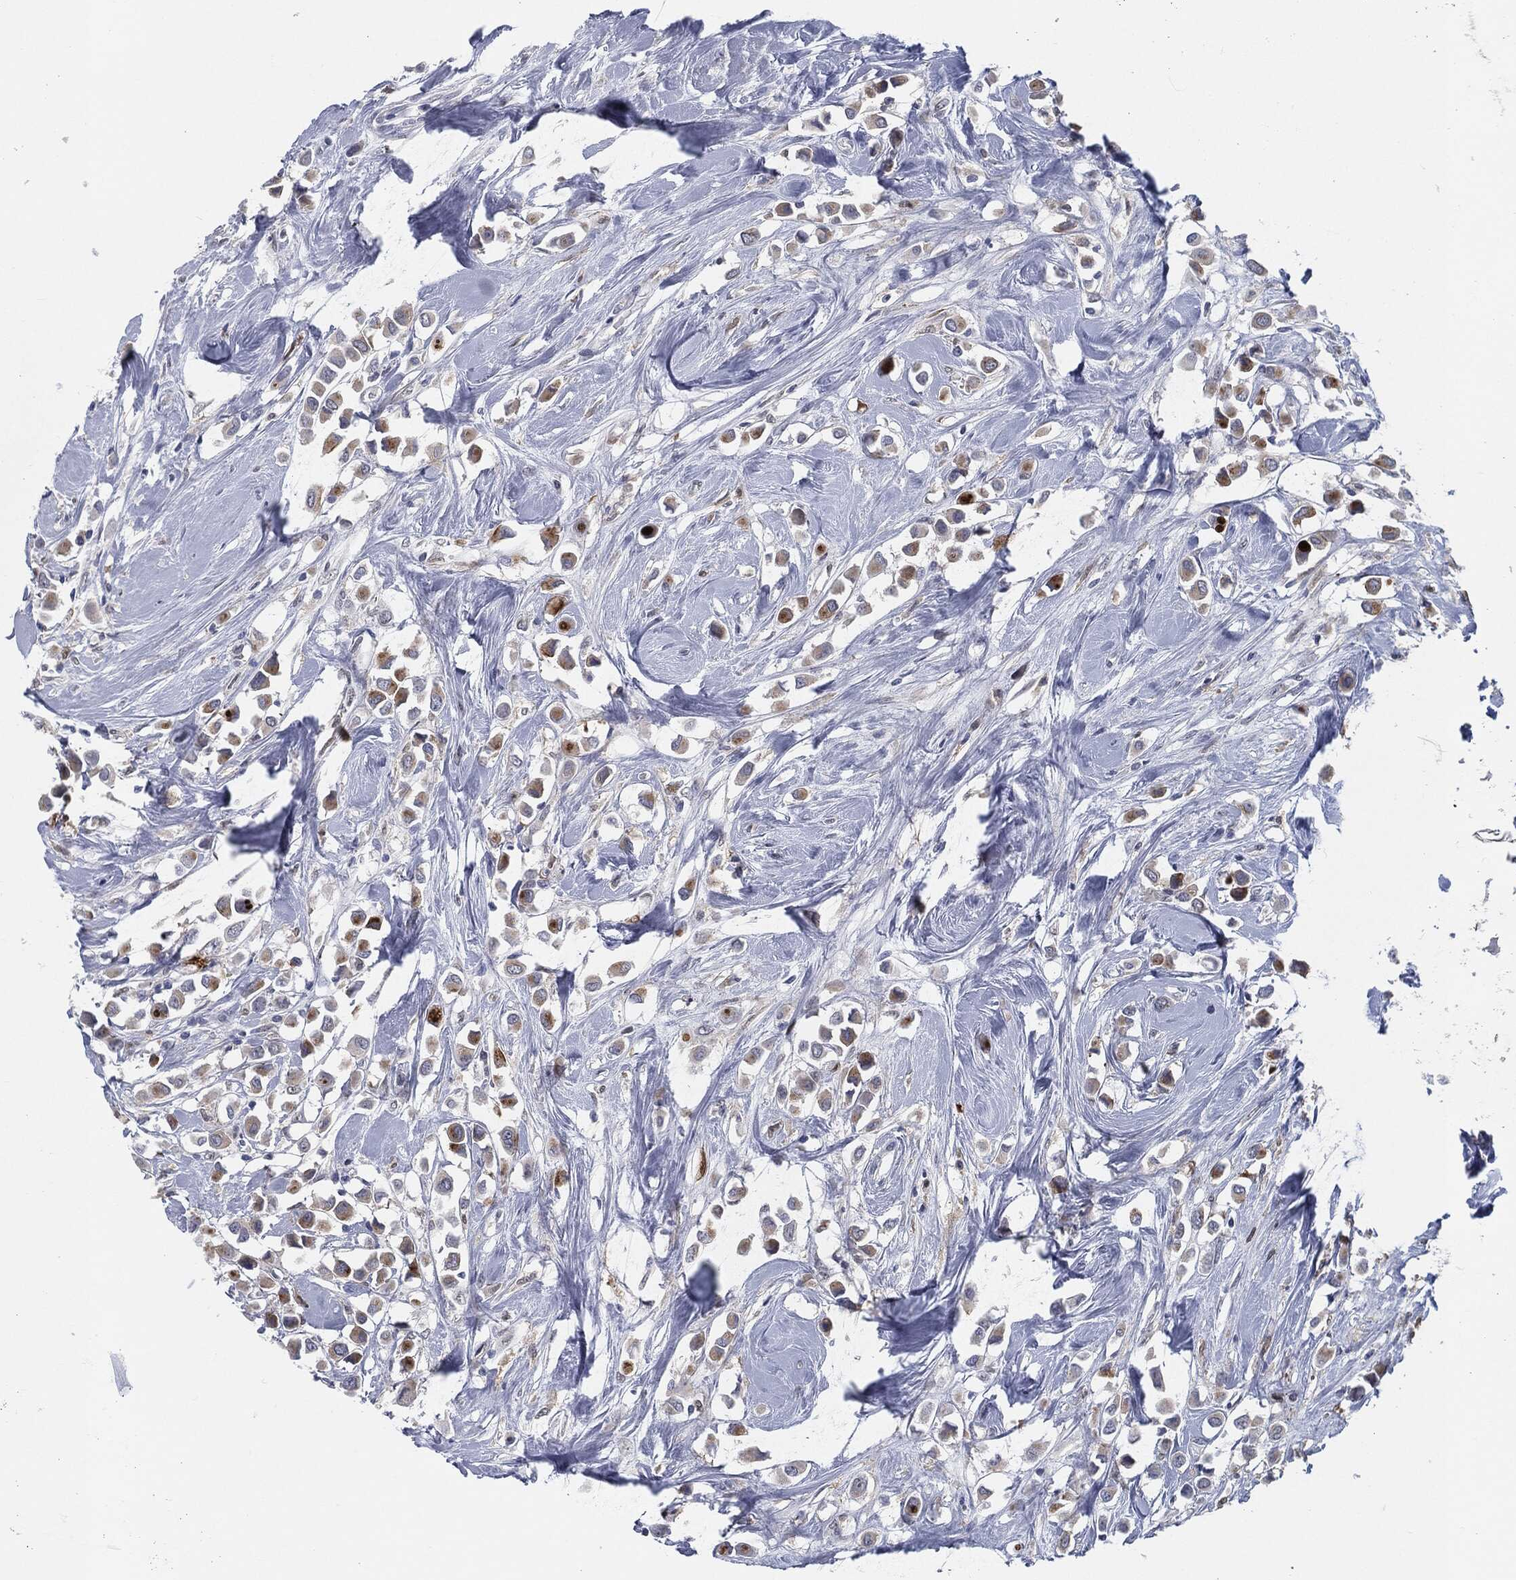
{"staining": {"intensity": "moderate", "quantity": "25%-75%", "location": "cytoplasmic/membranous"}, "tissue": "breast cancer", "cell_type": "Tumor cells", "image_type": "cancer", "snomed": [{"axis": "morphology", "description": "Duct carcinoma"}, {"axis": "topography", "description": "Breast"}], "caption": "Immunohistochemical staining of breast infiltrating ductal carcinoma shows medium levels of moderate cytoplasmic/membranous protein expression in about 25%-75% of tumor cells.", "gene": "PROM1", "patient": {"sex": "female", "age": 61}}